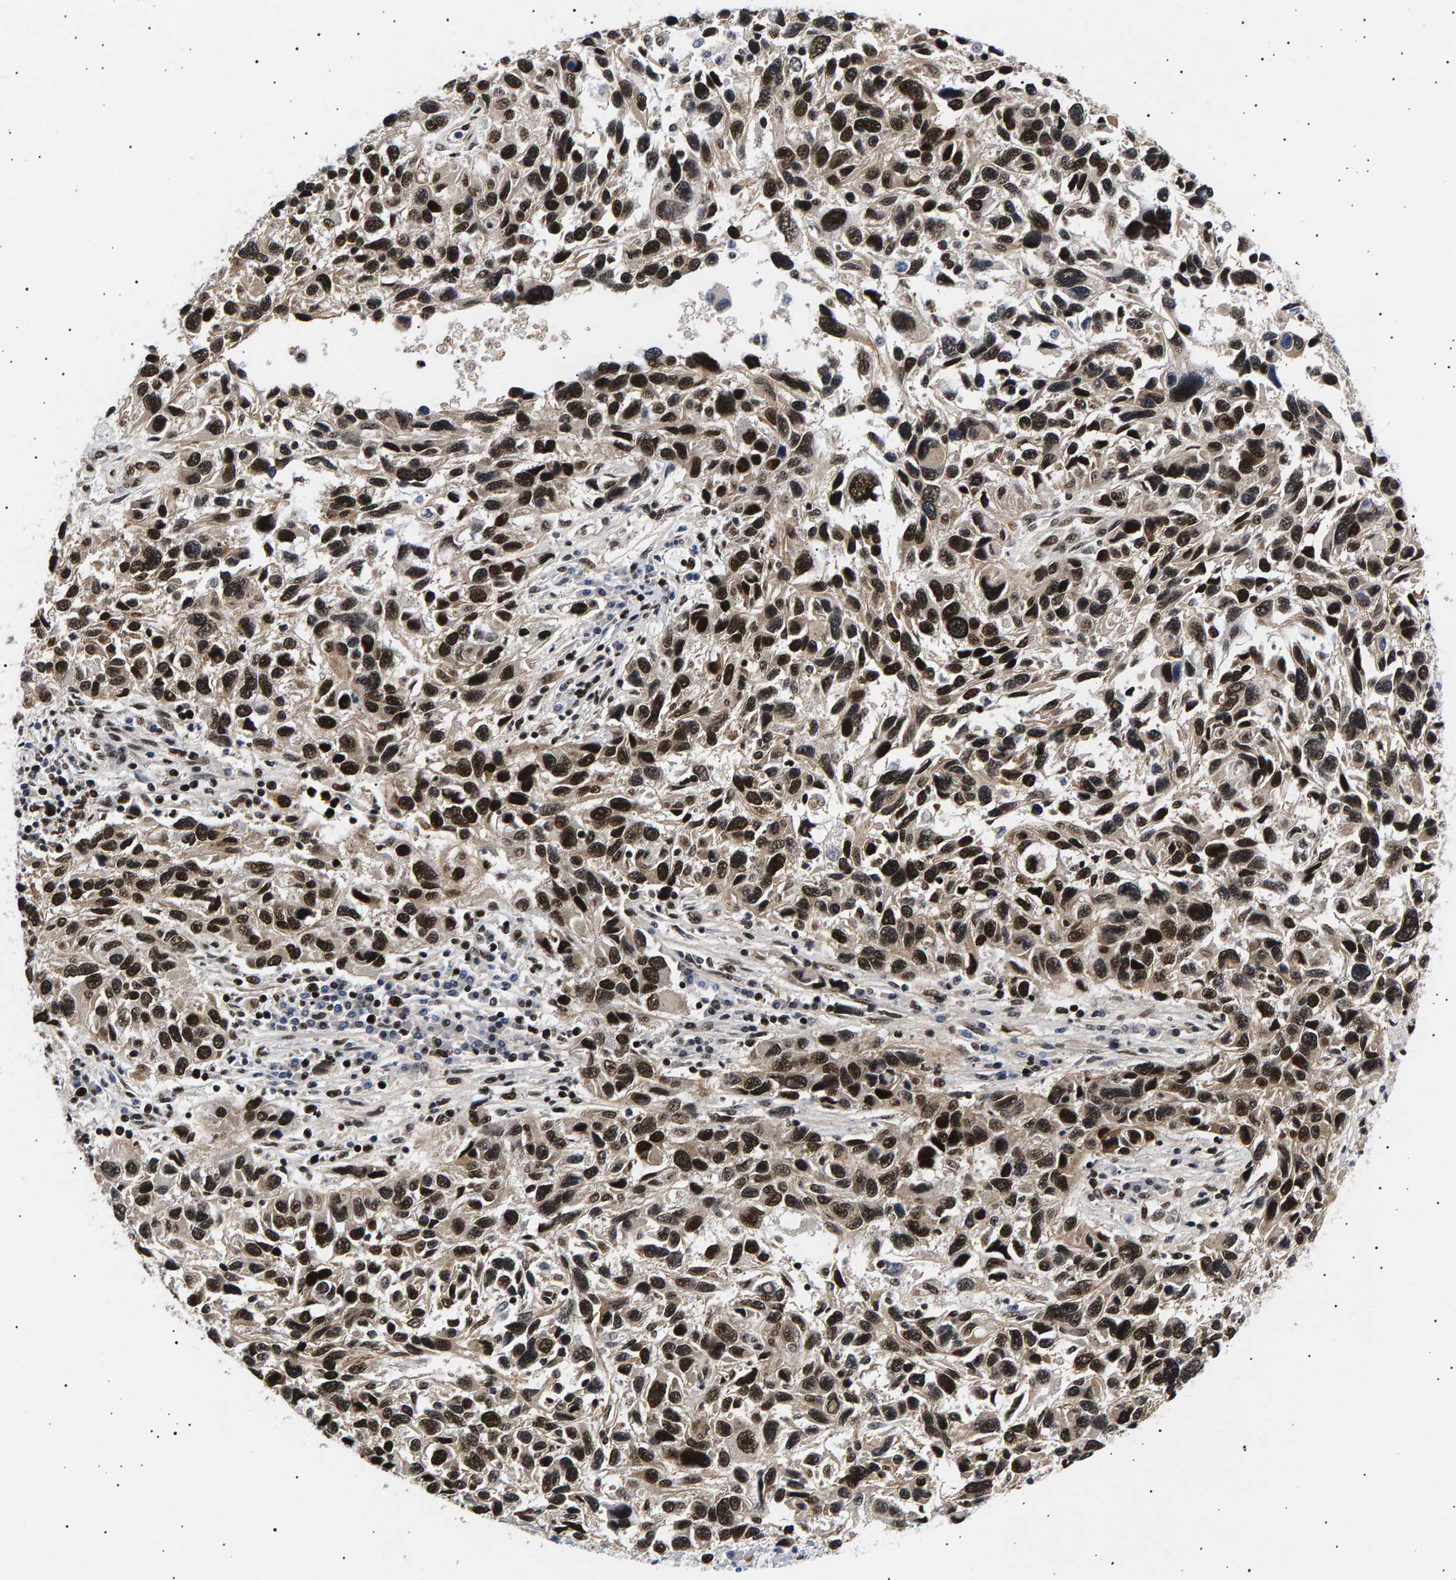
{"staining": {"intensity": "strong", "quantity": ">75%", "location": "nuclear"}, "tissue": "melanoma", "cell_type": "Tumor cells", "image_type": "cancer", "snomed": [{"axis": "morphology", "description": "Malignant melanoma, NOS"}, {"axis": "topography", "description": "Skin"}], "caption": "Approximately >75% of tumor cells in malignant melanoma demonstrate strong nuclear protein expression as visualized by brown immunohistochemical staining.", "gene": "ANKRD40", "patient": {"sex": "male", "age": 53}}